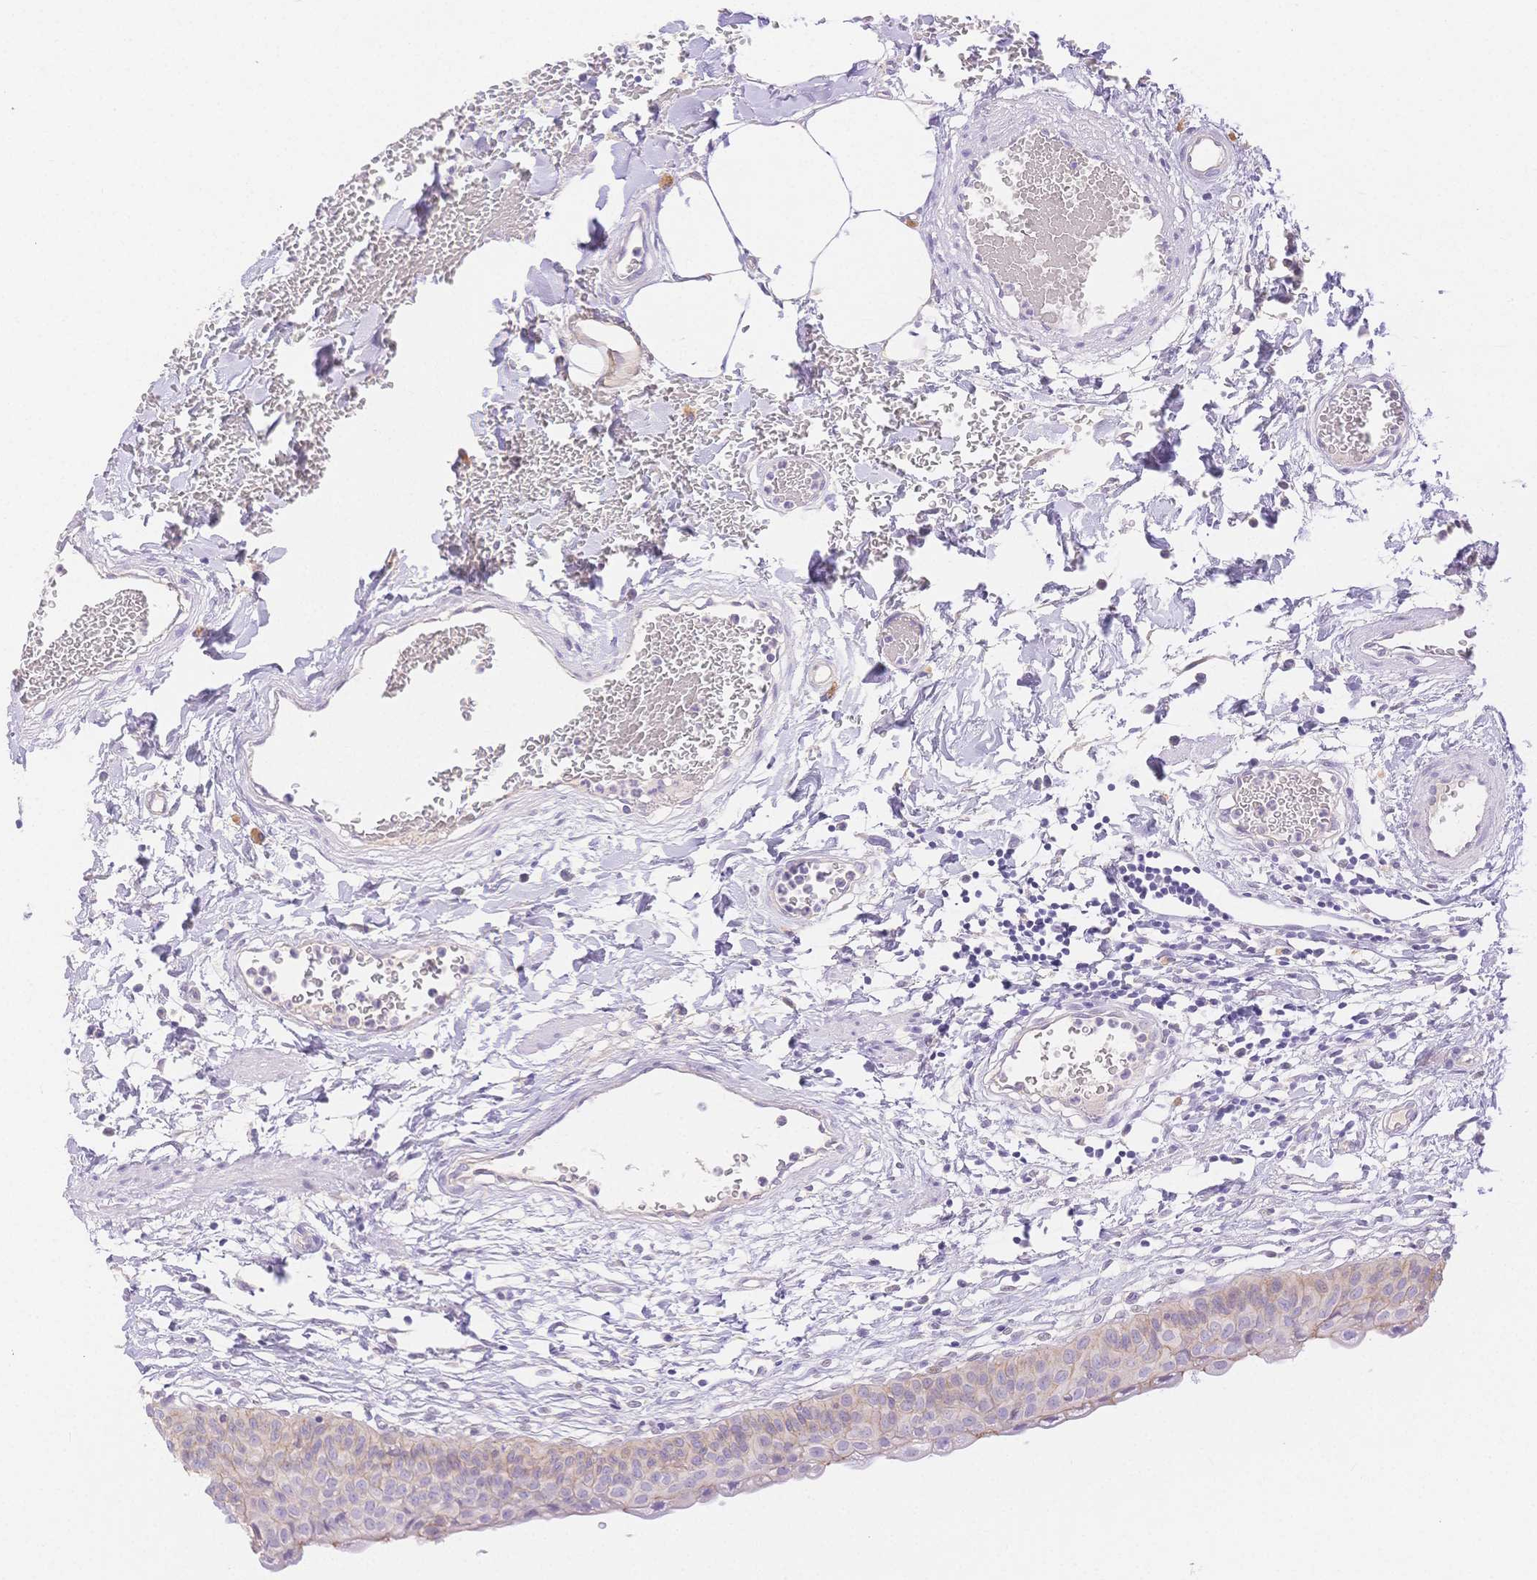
{"staining": {"intensity": "moderate", "quantity": "25%-75%", "location": "cytoplasmic/membranous"}, "tissue": "urinary bladder", "cell_type": "Urothelial cells", "image_type": "normal", "snomed": [{"axis": "morphology", "description": "Normal tissue, NOS"}, {"axis": "topography", "description": "Urinary bladder"}], "caption": "This histopathology image exhibits immunohistochemistry staining of normal urinary bladder, with medium moderate cytoplasmic/membranous staining in approximately 25%-75% of urothelial cells.", "gene": "WDR54", "patient": {"sex": "male", "age": 55}}